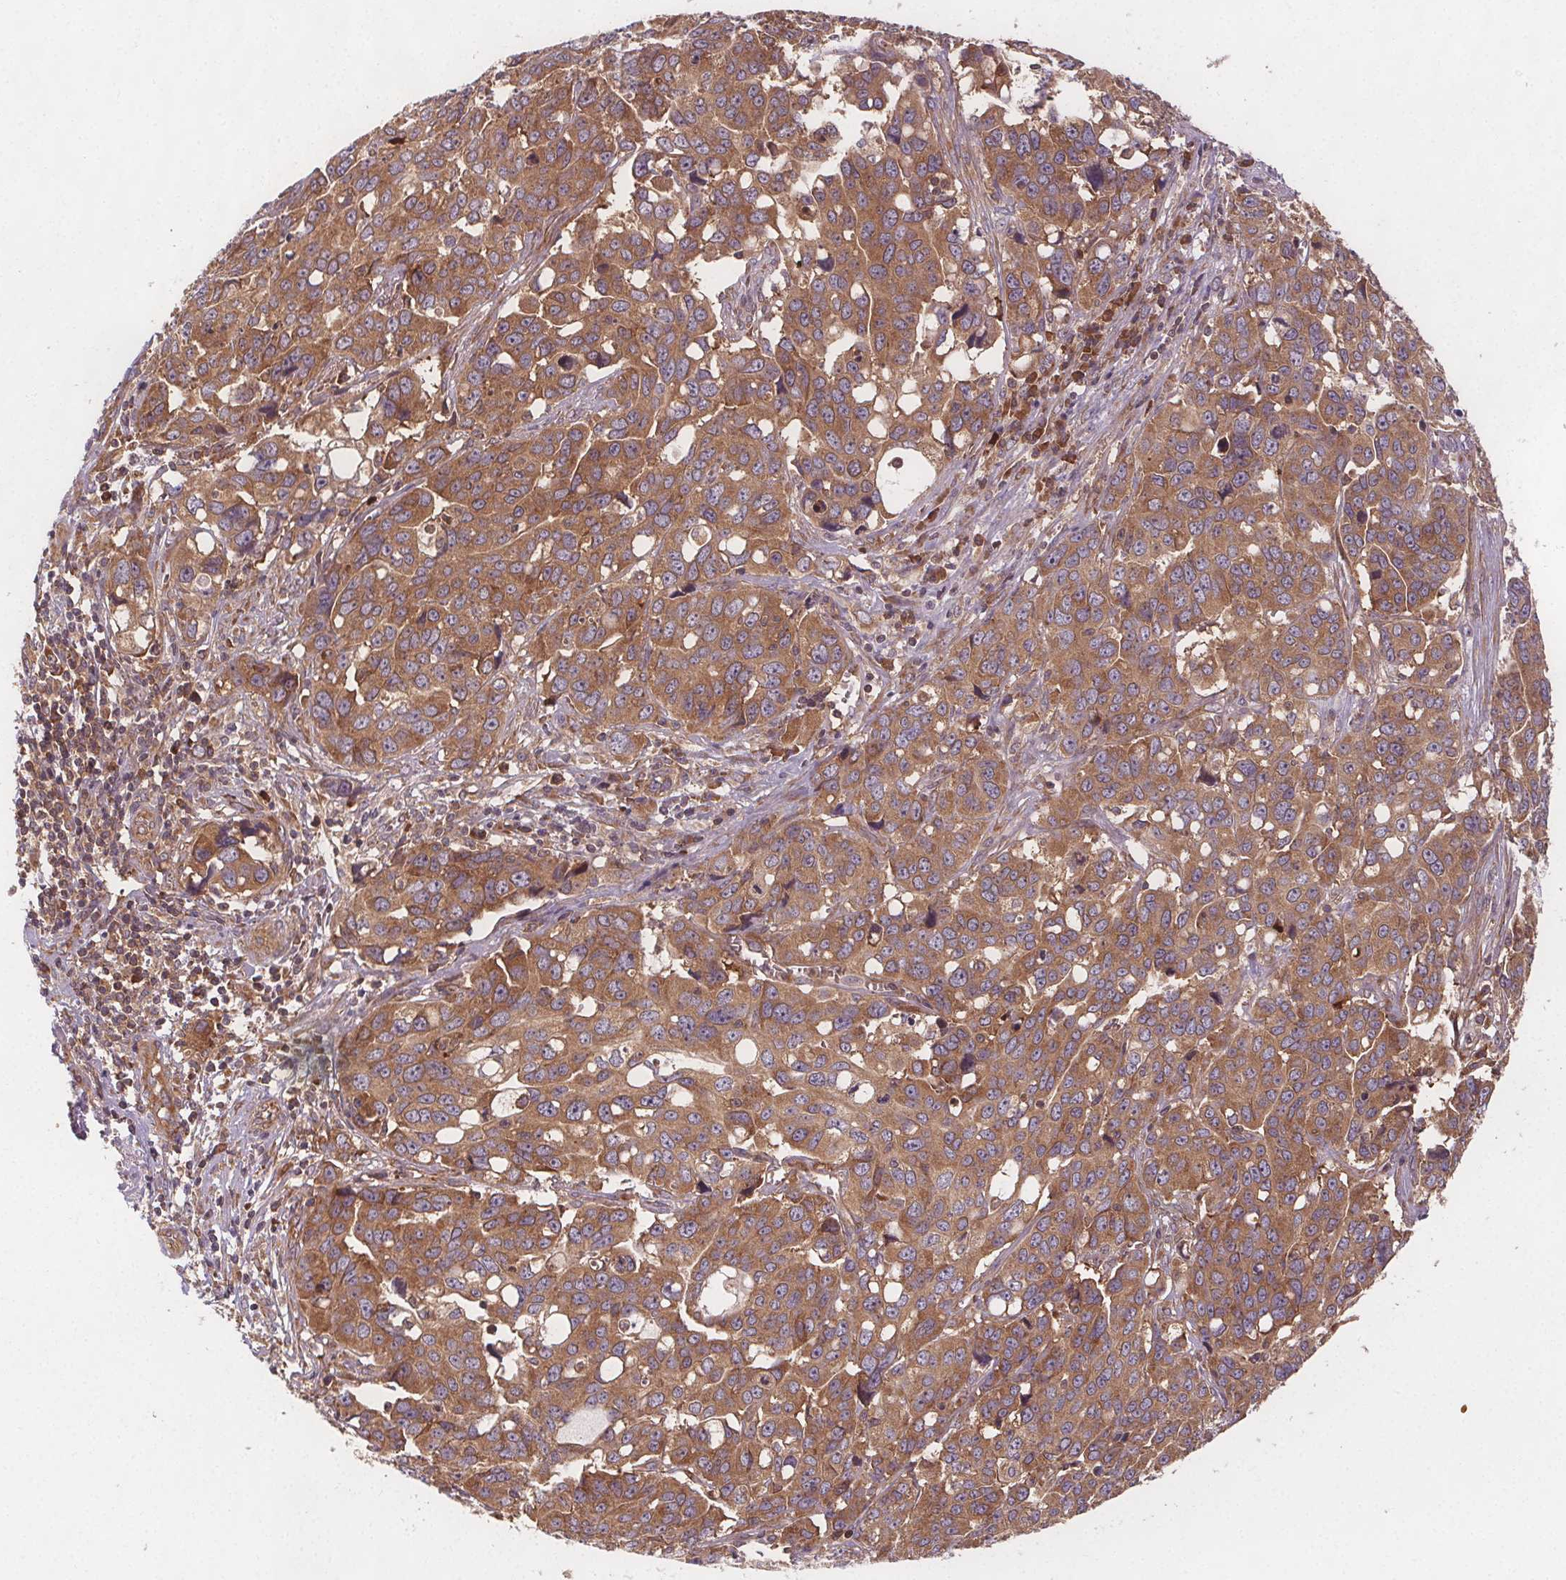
{"staining": {"intensity": "moderate", "quantity": ">75%", "location": "cytoplasmic/membranous"}, "tissue": "ovarian cancer", "cell_type": "Tumor cells", "image_type": "cancer", "snomed": [{"axis": "morphology", "description": "Carcinoma, endometroid"}, {"axis": "topography", "description": "Ovary"}], "caption": "Ovarian cancer (endometroid carcinoma) tissue demonstrates moderate cytoplasmic/membranous positivity in about >75% of tumor cells", "gene": "EIF3D", "patient": {"sex": "female", "age": 78}}